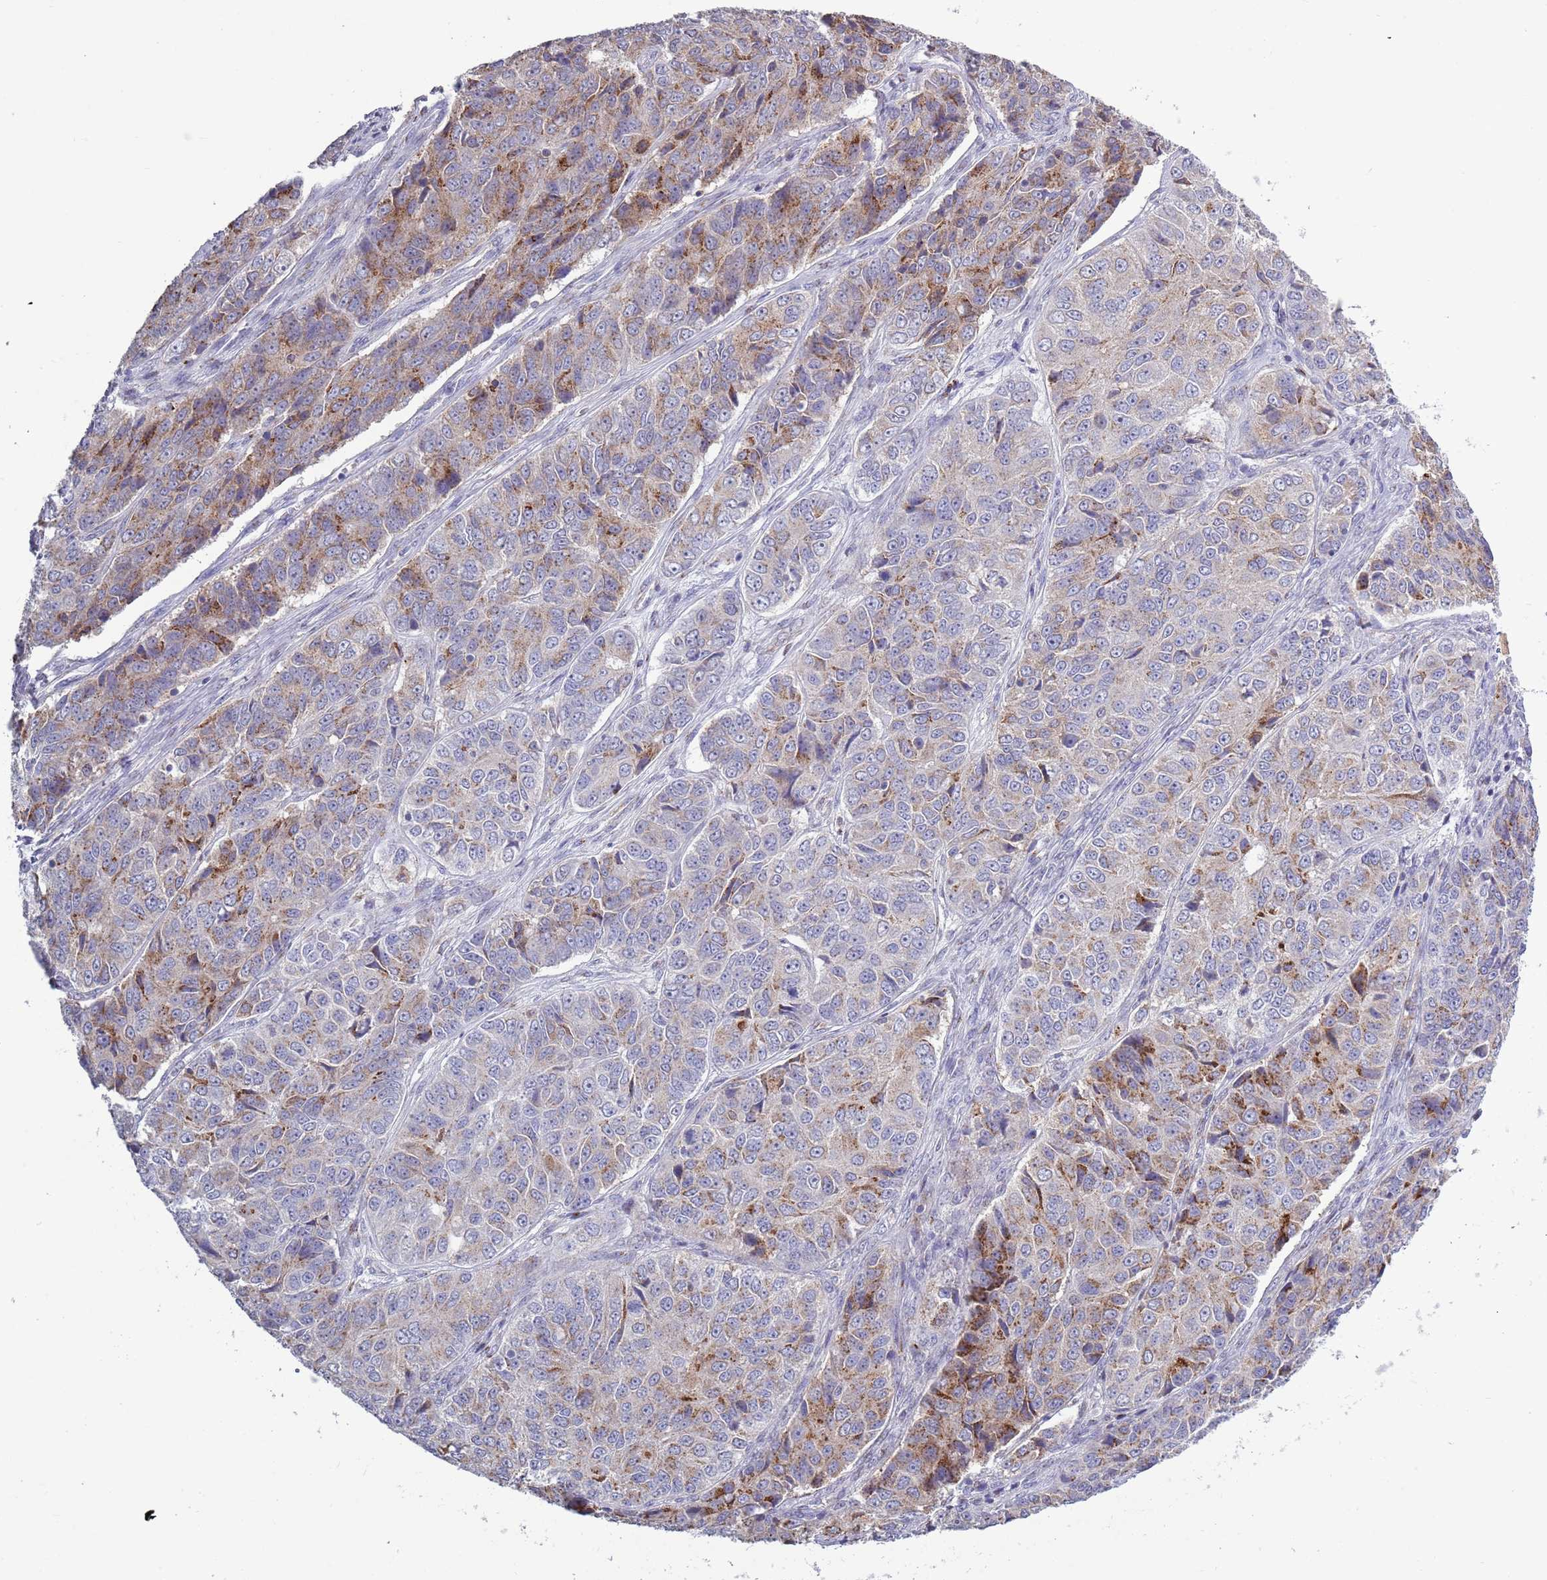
{"staining": {"intensity": "moderate", "quantity": "25%-75%", "location": "cytoplasmic/membranous"}, "tissue": "ovarian cancer", "cell_type": "Tumor cells", "image_type": "cancer", "snomed": [{"axis": "morphology", "description": "Carcinoma, endometroid"}, {"axis": "topography", "description": "Ovary"}], "caption": "The micrograph displays immunohistochemical staining of ovarian endometroid carcinoma. There is moderate cytoplasmic/membranous positivity is appreciated in about 25%-75% of tumor cells.", "gene": "ACSBG1", "patient": {"sex": "female", "age": 51}}